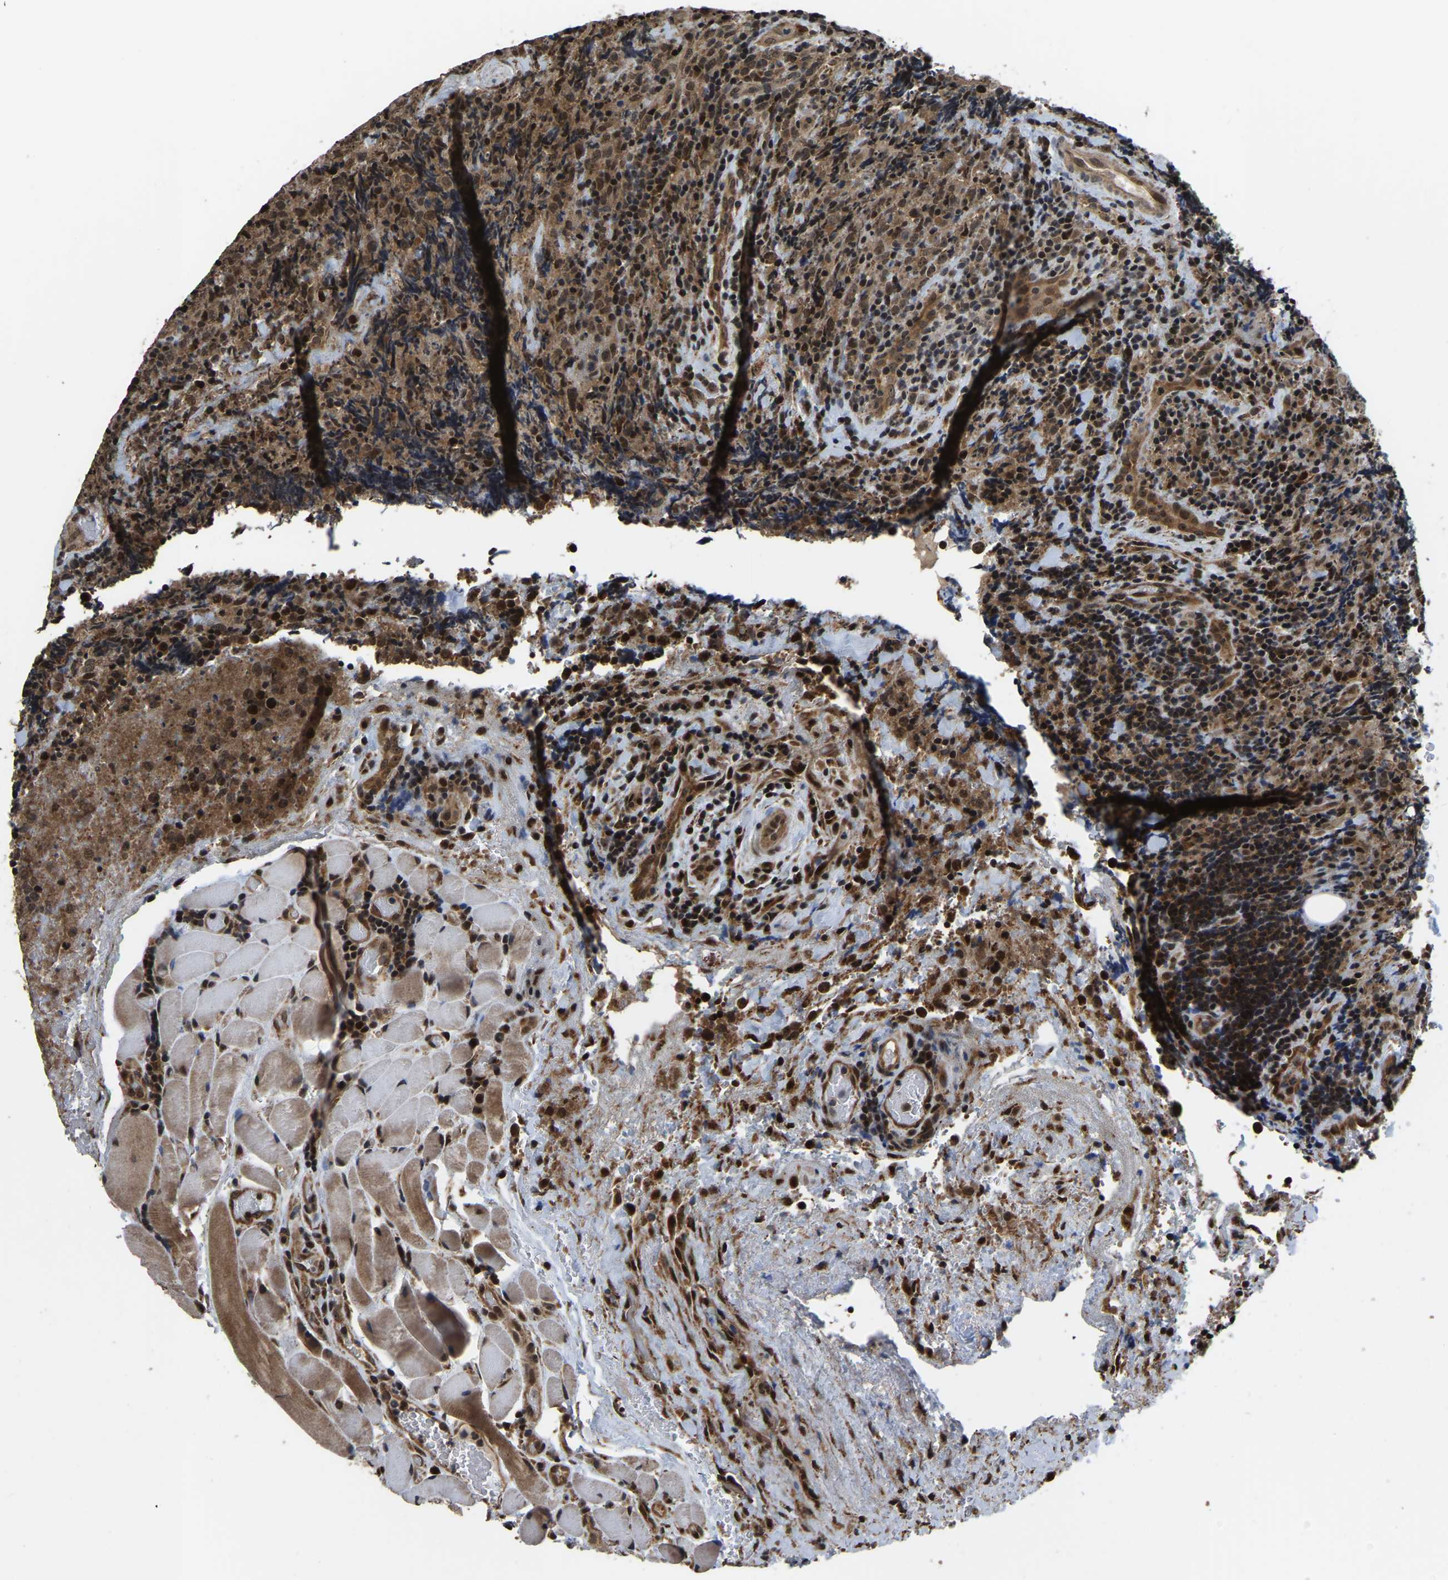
{"staining": {"intensity": "moderate", "quantity": ">75%", "location": "cytoplasmic/membranous,nuclear"}, "tissue": "lymphoma", "cell_type": "Tumor cells", "image_type": "cancer", "snomed": [{"axis": "morphology", "description": "Malignant lymphoma, non-Hodgkin's type, High grade"}, {"axis": "topography", "description": "Tonsil"}], "caption": "High-magnification brightfield microscopy of malignant lymphoma, non-Hodgkin's type (high-grade) stained with DAB (brown) and counterstained with hematoxylin (blue). tumor cells exhibit moderate cytoplasmic/membranous and nuclear expression is appreciated in approximately>75% of cells.", "gene": "CIAO1", "patient": {"sex": "female", "age": 36}}